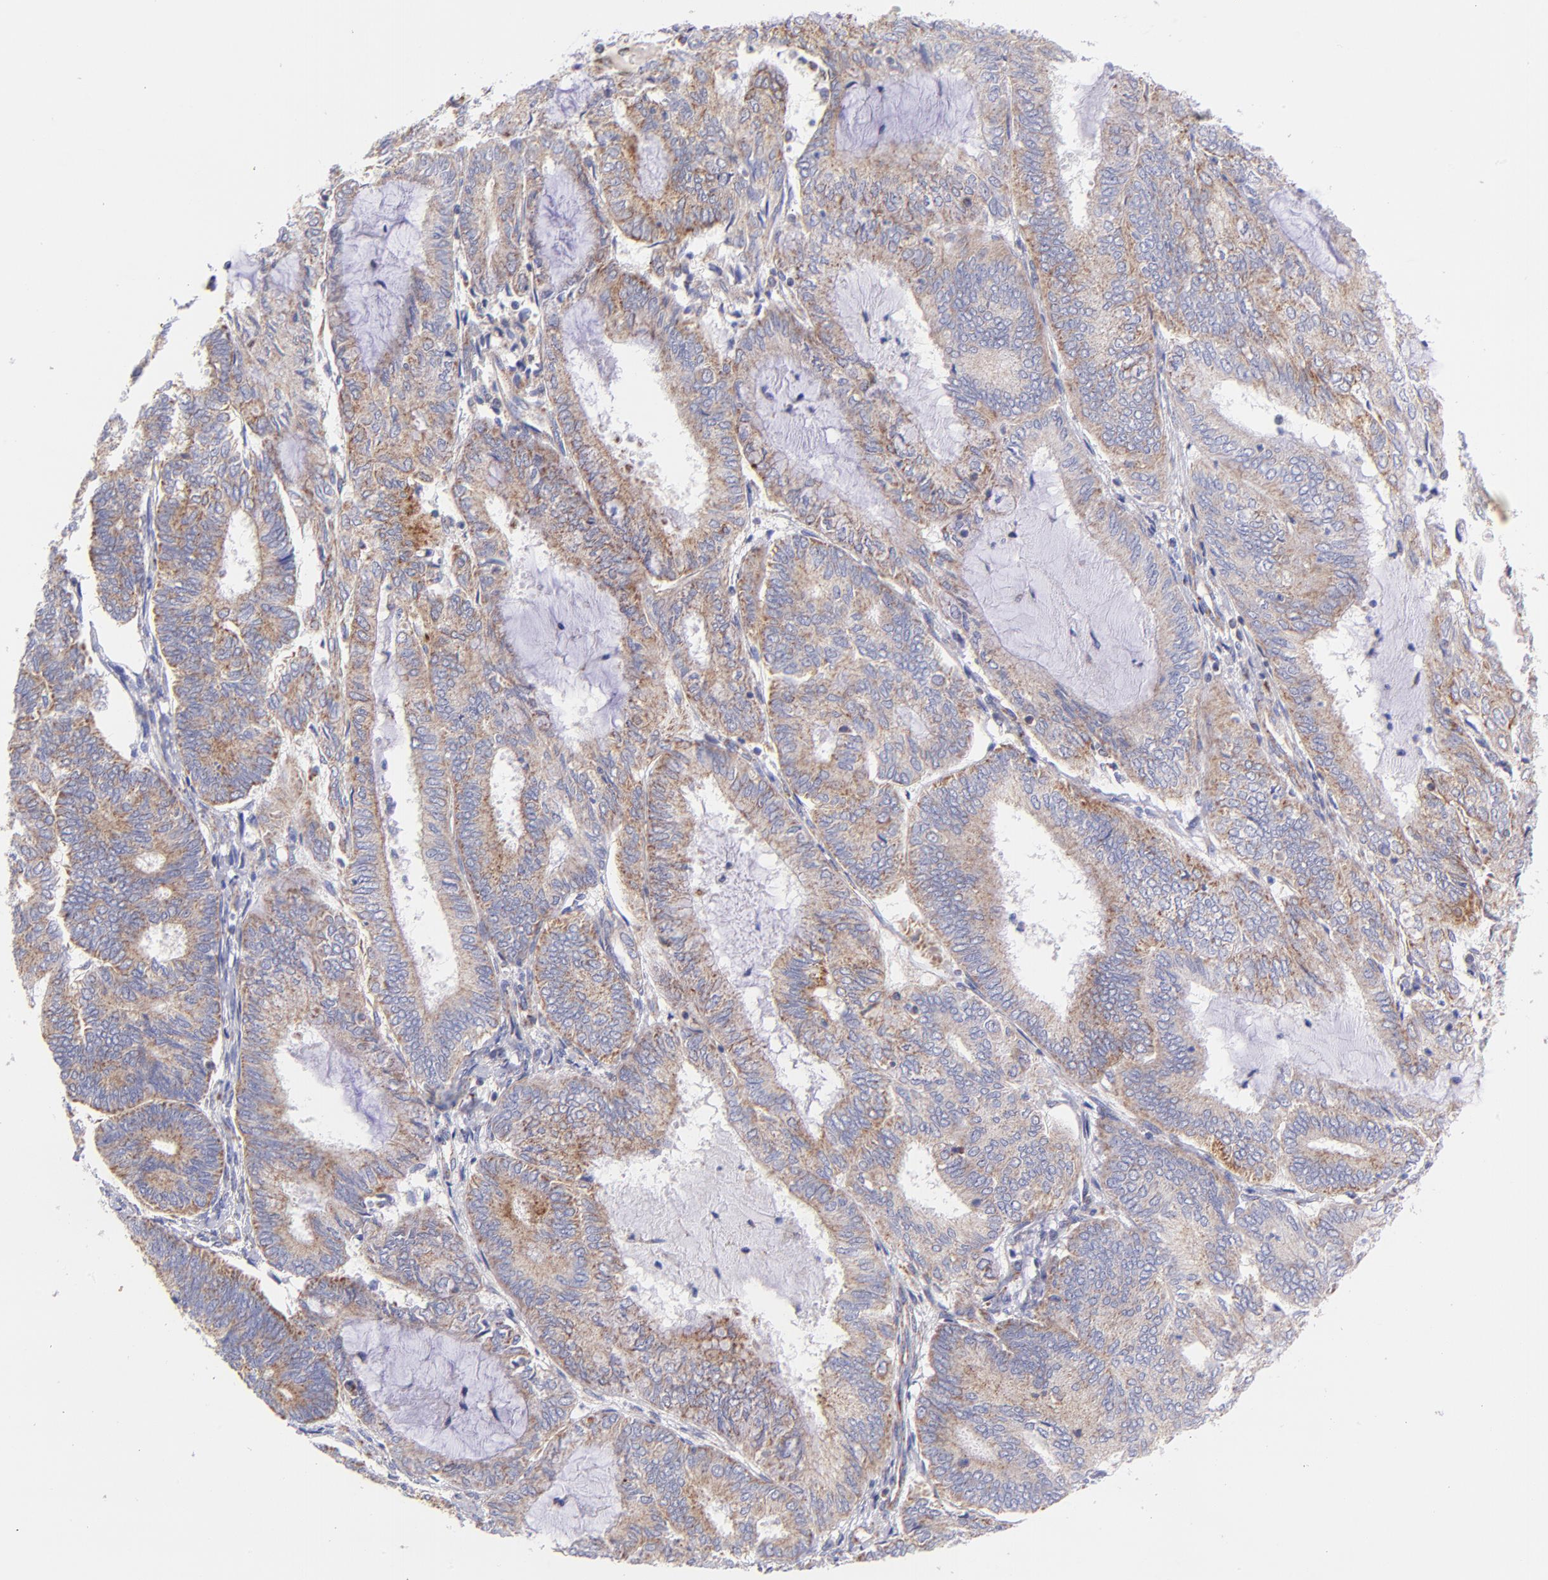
{"staining": {"intensity": "moderate", "quantity": ">75%", "location": "cytoplasmic/membranous"}, "tissue": "endometrial cancer", "cell_type": "Tumor cells", "image_type": "cancer", "snomed": [{"axis": "morphology", "description": "Adenocarcinoma, NOS"}, {"axis": "topography", "description": "Endometrium"}], "caption": "Human endometrial adenocarcinoma stained for a protein (brown) shows moderate cytoplasmic/membranous positive expression in about >75% of tumor cells.", "gene": "NDUFB7", "patient": {"sex": "female", "age": 59}}